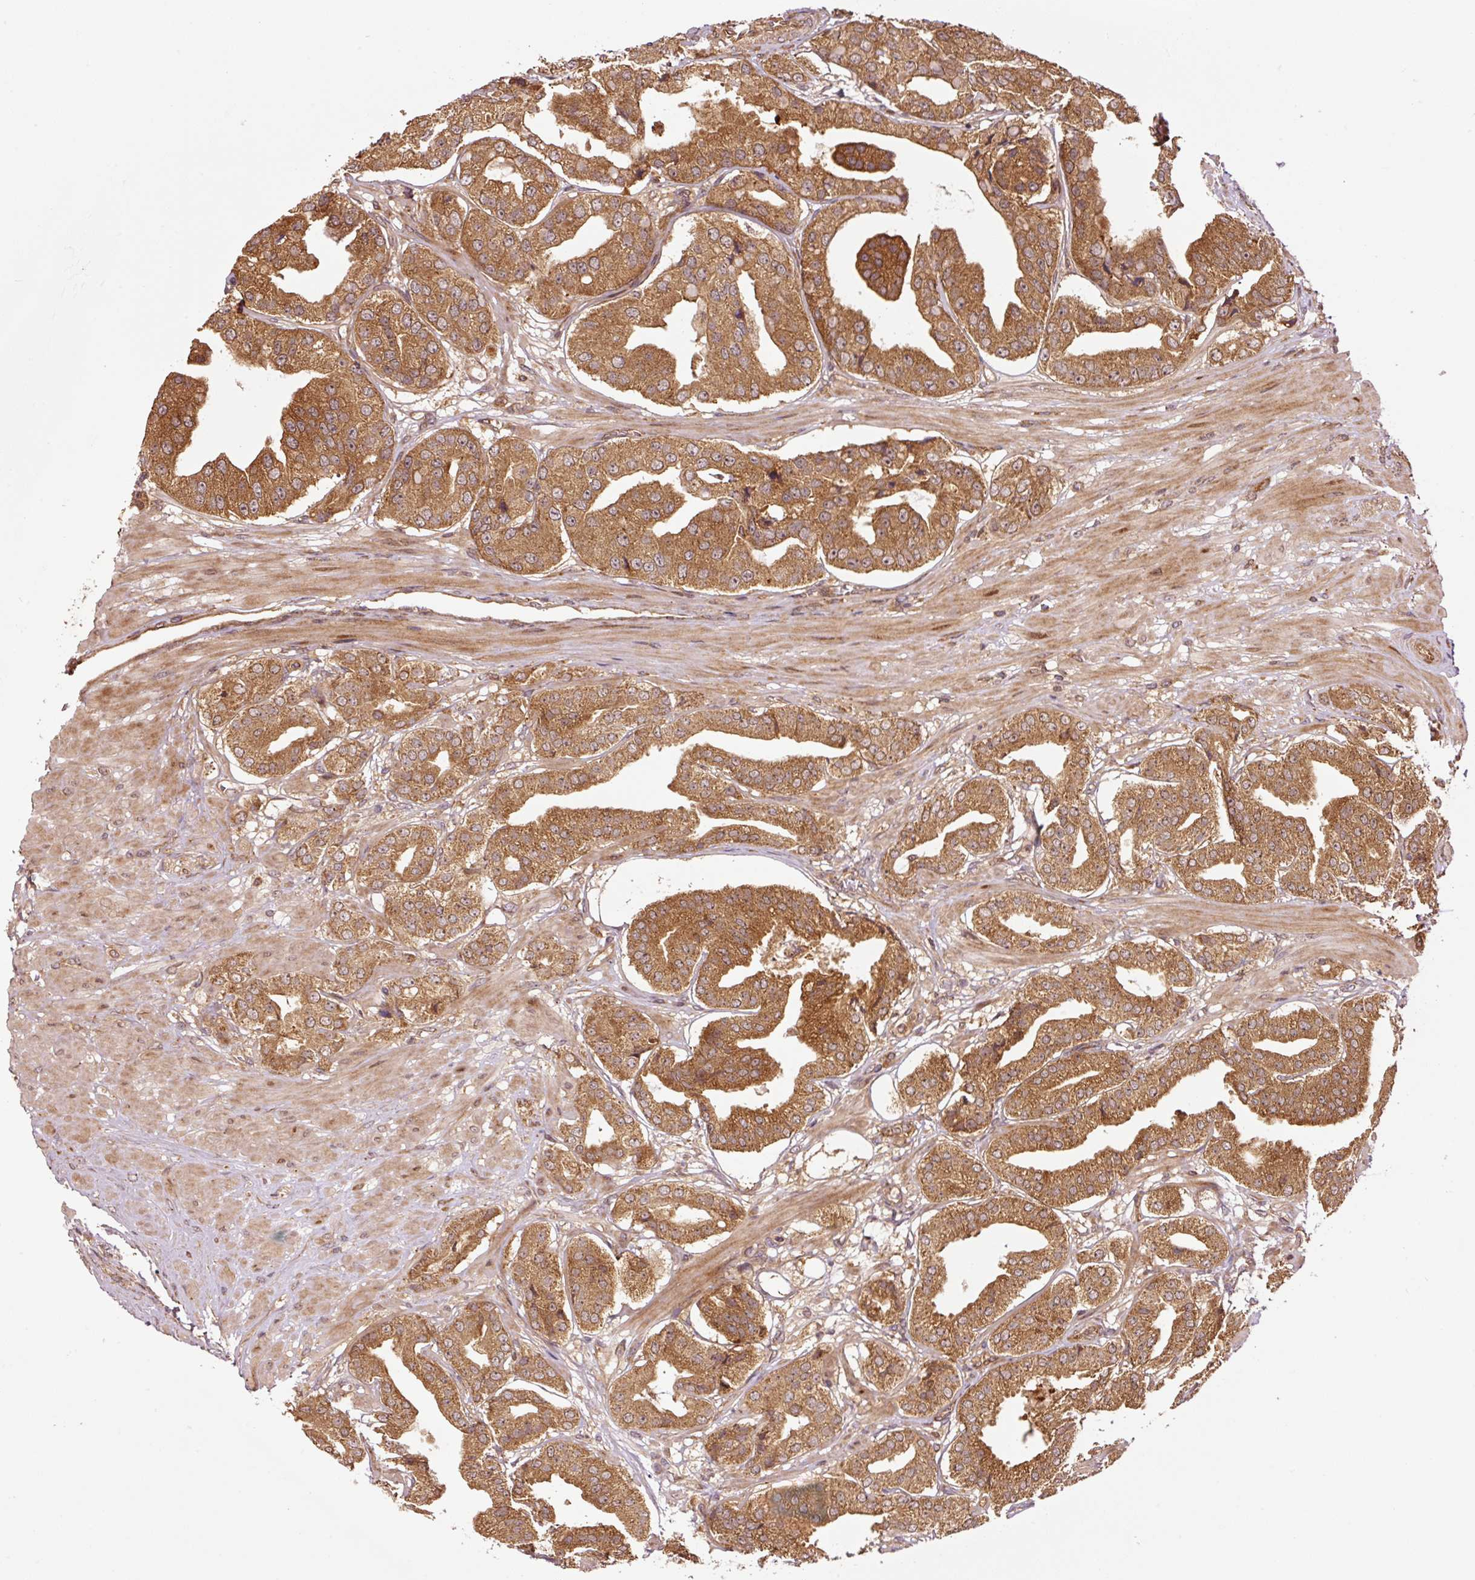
{"staining": {"intensity": "strong", "quantity": ">75%", "location": "cytoplasmic/membranous"}, "tissue": "prostate cancer", "cell_type": "Tumor cells", "image_type": "cancer", "snomed": [{"axis": "morphology", "description": "Adenocarcinoma, High grade"}, {"axis": "topography", "description": "Prostate"}], "caption": "Prostate cancer tissue demonstrates strong cytoplasmic/membranous expression in approximately >75% of tumor cells Using DAB (3,3'-diaminobenzidine) (brown) and hematoxylin (blue) stains, captured at high magnification using brightfield microscopy.", "gene": "OXER1", "patient": {"sex": "male", "age": 63}}